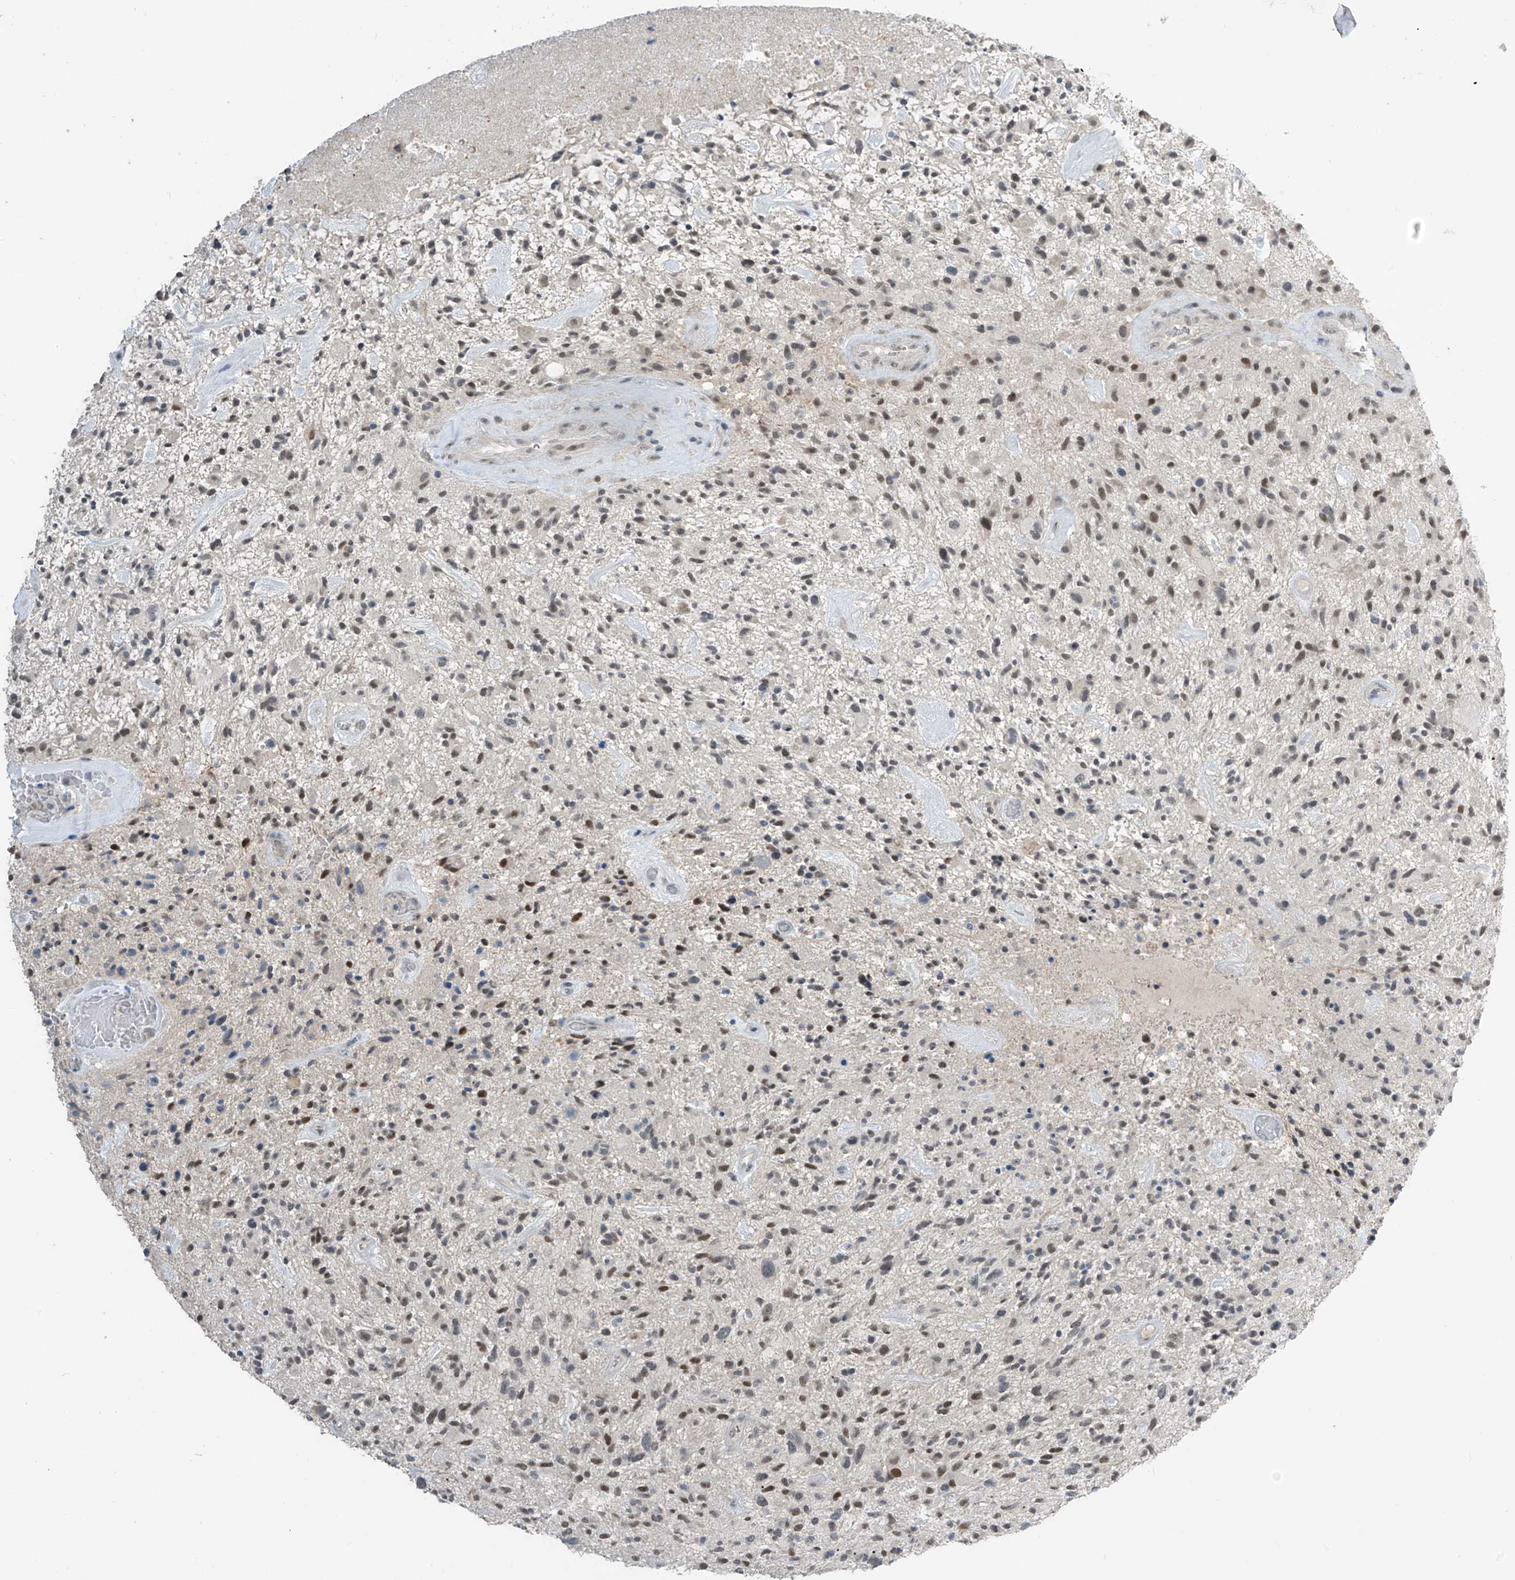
{"staining": {"intensity": "negative", "quantity": "none", "location": "none"}, "tissue": "glioma", "cell_type": "Tumor cells", "image_type": "cancer", "snomed": [{"axis": "morphology", "description": "Glioma, malignant, High grade"}, {"axis": "topography", "description": "Brain"}], "caption": "This is an IHC histopathology image of glioma. There is no expression in tumor cells.", "gene": "METAP1D", "patient": {"sex": "male", "age": 47}}